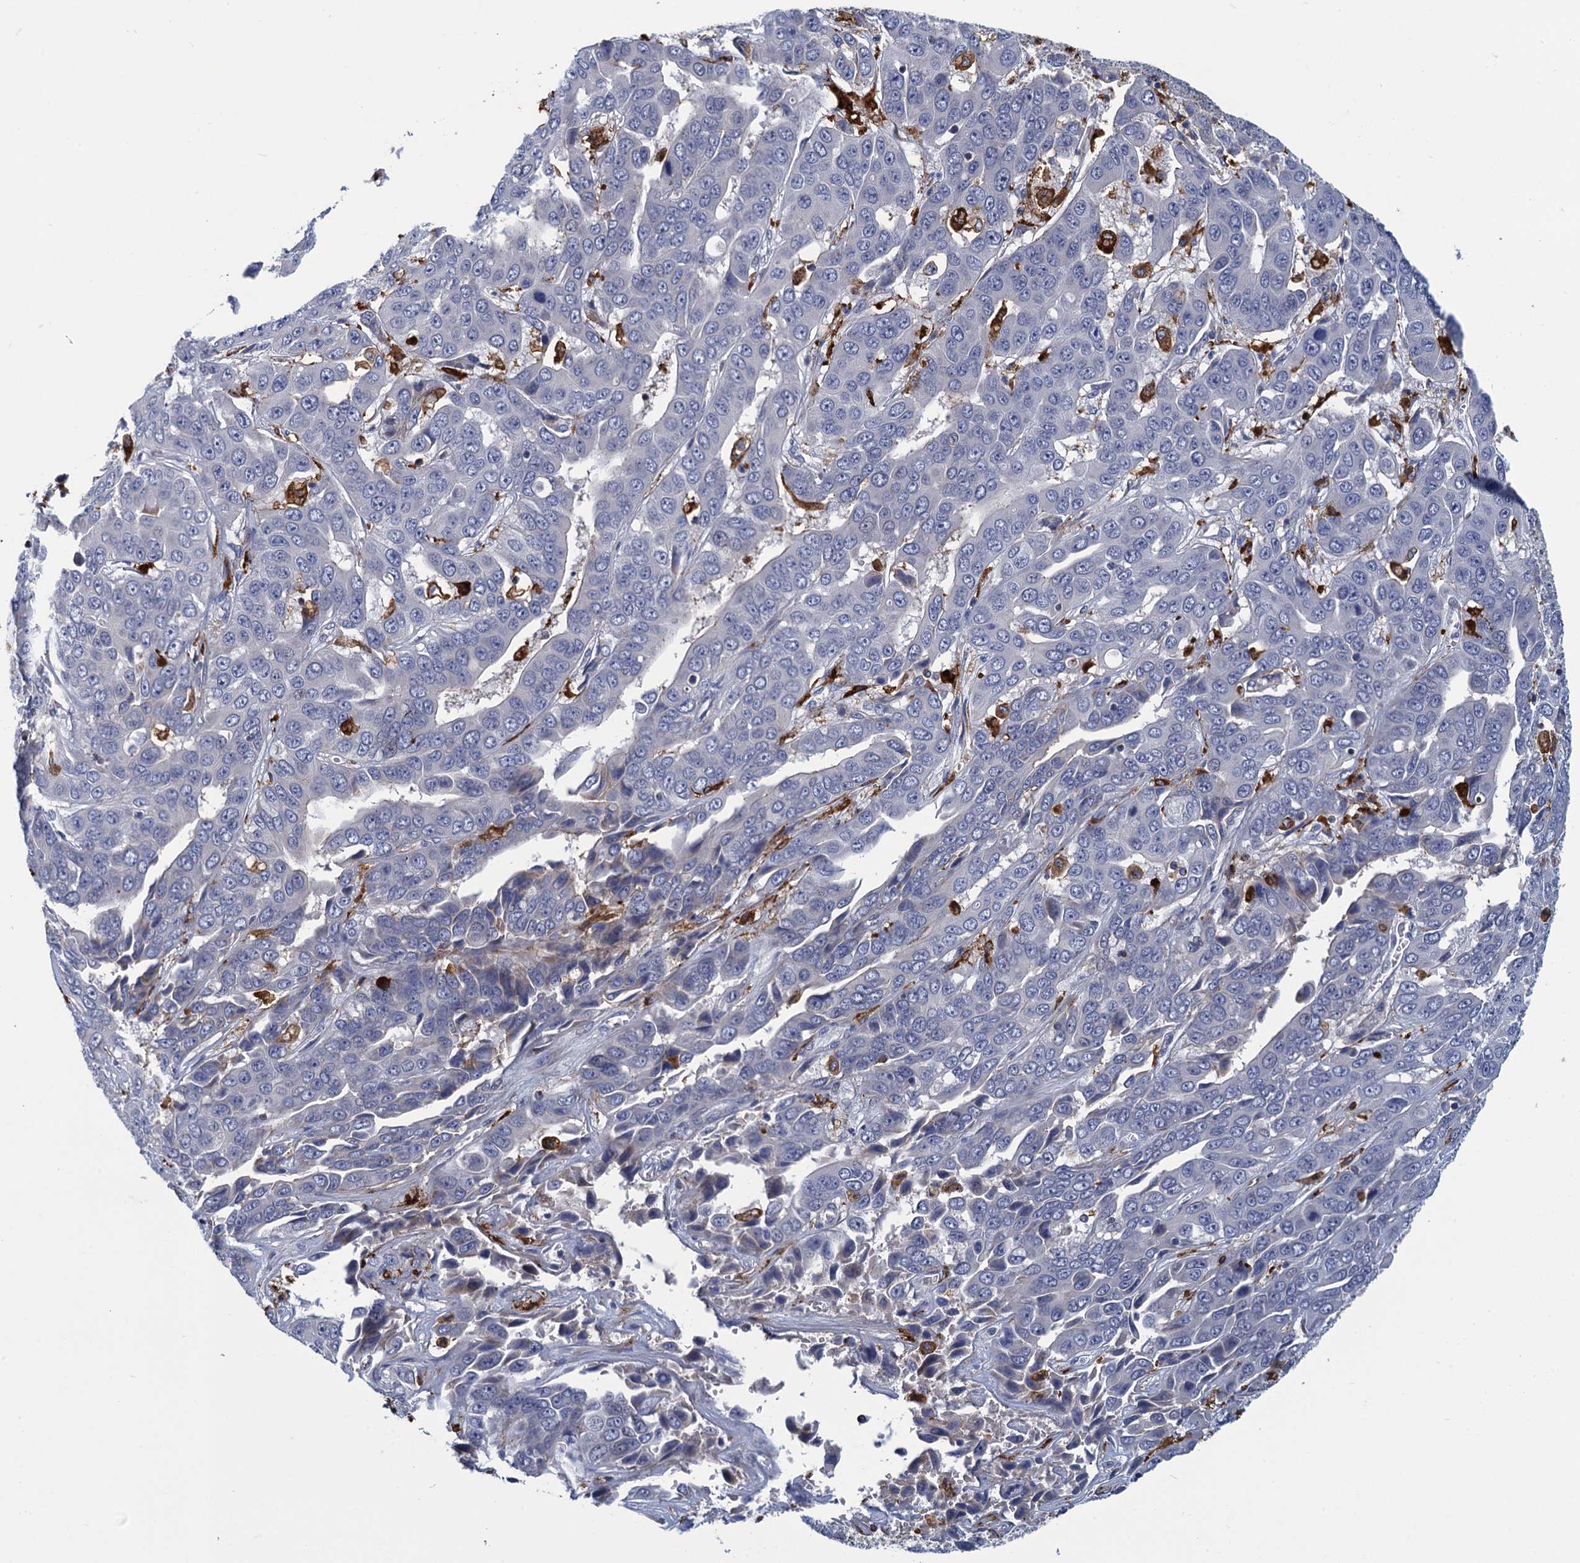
{"staining": {"intensity": "negative", "quantity": "none", "location": "none"}, "tissue": "liver cancer", "cell_type": "Tumor cells", "image_type": "cancer", "snomed": [{"axis": "morphology", "description": "Cholangiocarcinoma"}, {"axis": "topography", "description": "Liver"}], "caption": "DAB (3,3'-diaminobenzidine) immunohistochemical staining of liver cholangiocarcinoma demonstrates no significant expression in tumor cells. The staining was performed using DAB (3,3'-diaminobenzidine) to visualize the protein expression in brown, while the nuclei were stained in blue with hematoxylin (Magnification: 20x).", "gene": "DNHD1", "patient": {"sex": "female", "age": 52}}